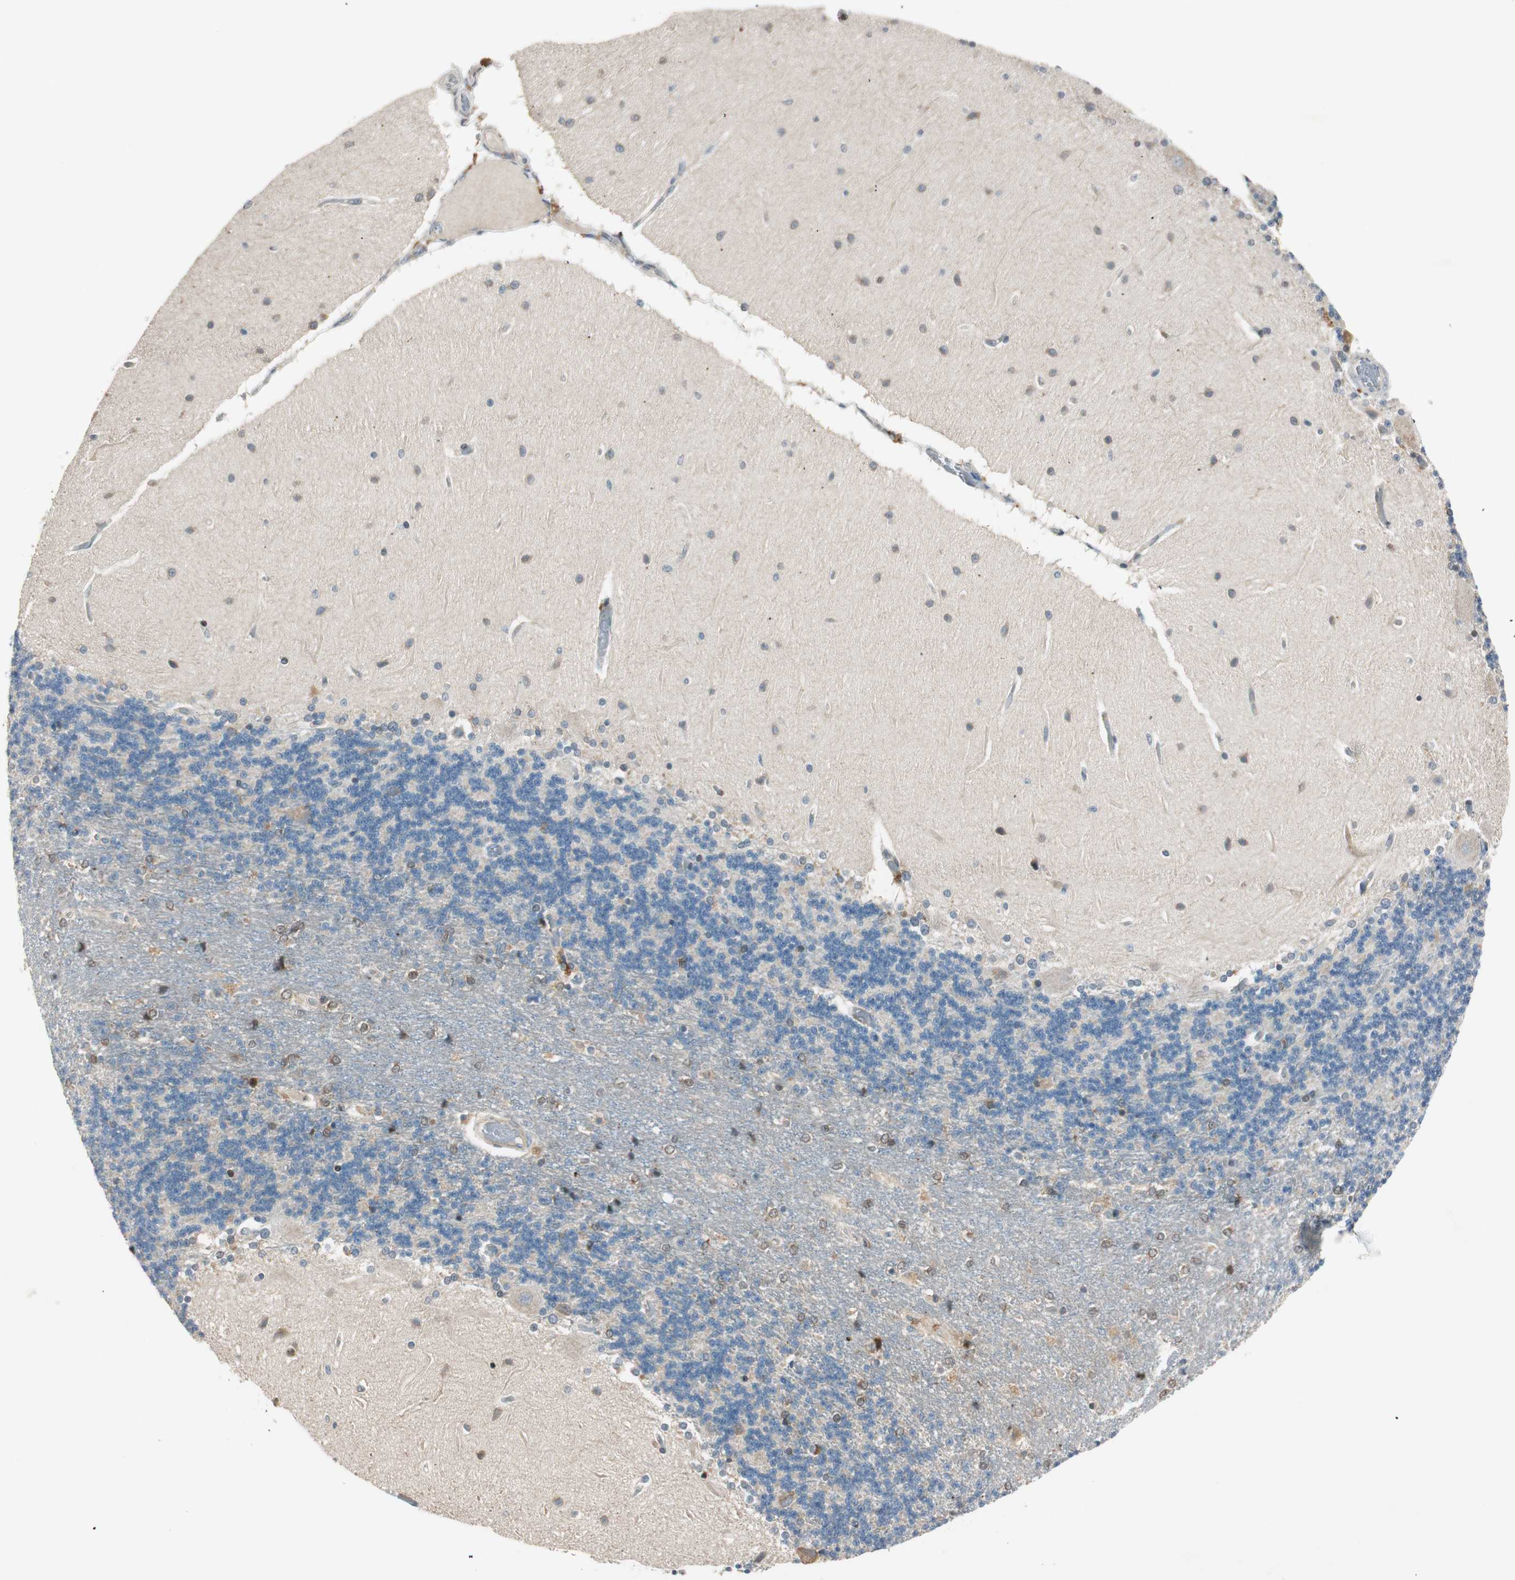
{"staining": {"intensity": "moderate", "quantity": "<25%", "location": "nuclear"}, "tissue": "cerebellum", "cell_type": "Cells in granular layer", "image_type": "normal", "snomed": [{"axis": "morphology", "description": "Normal tissue, NOS"}, {"axis": "topography", "description": "Cerebellum"}], "caption": "Cerebellum stained with immunohistochemistry (IHC) displays moderate nuclear expression in approximately <25% of cells in granular layer. Ihc stains the protein in brown and the nuclei are stained blue.", "gene": "CGRRF1", "patient": {"sex": "female", "age": 54}}